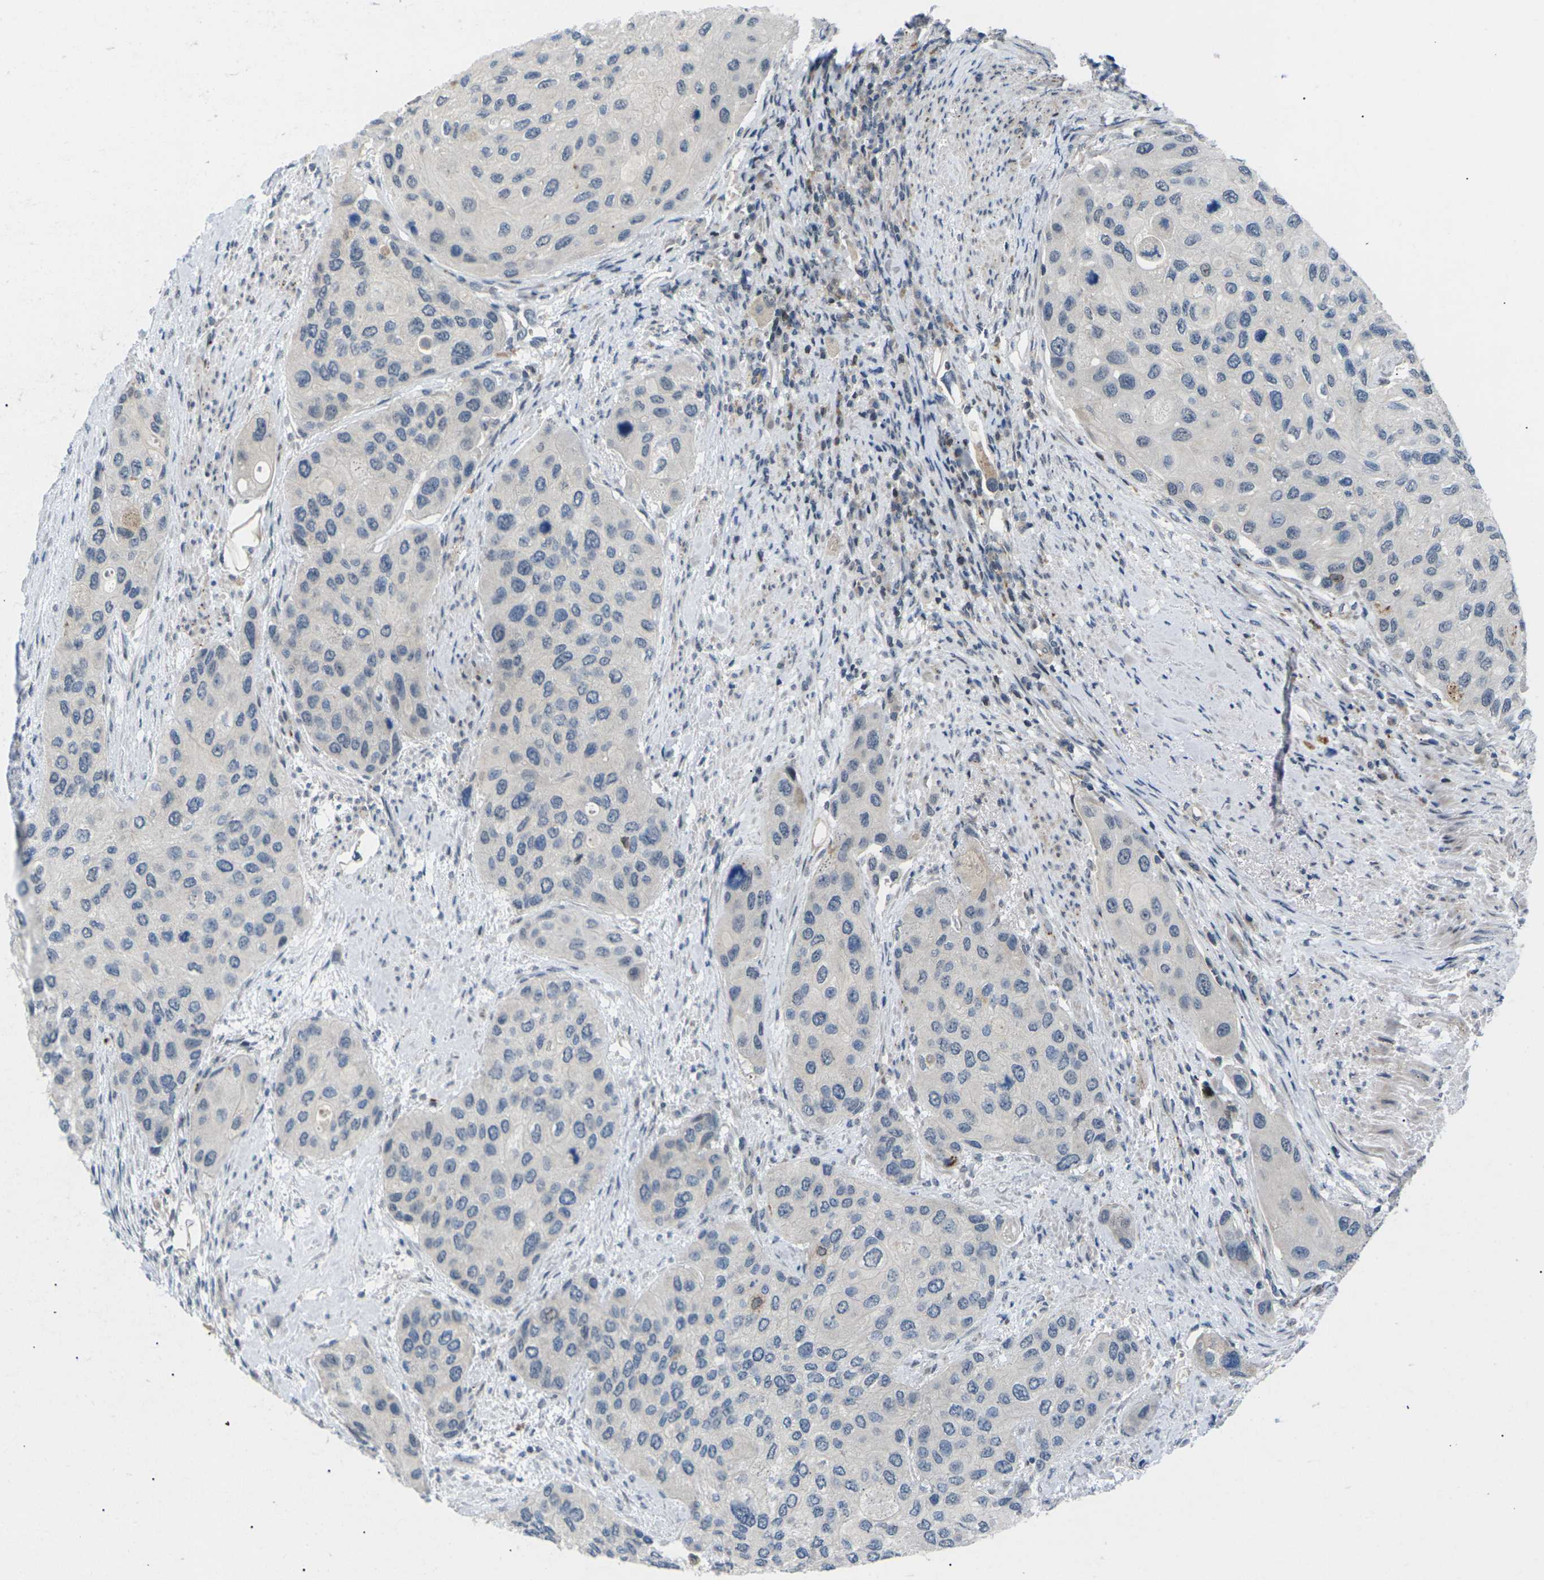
{"staining": {"intensity": "negative", "quantity": "none", "location": "none"}, "tissue": "urothelial cancer", "cell_type": "Tumor cells", "image_type": "cancer", "snomed": [{"axis": "morphology", "description": "Urothelial carcinoma, High grade"}, {"axis": "topography", "description": "Urinary bladder"}], "caption": "Tumor cells show no significant protein expression in high-grade urothelial carcinoma.", "gene": "RPS6KA3", "patient": {"sex": "female", "age": 56}}